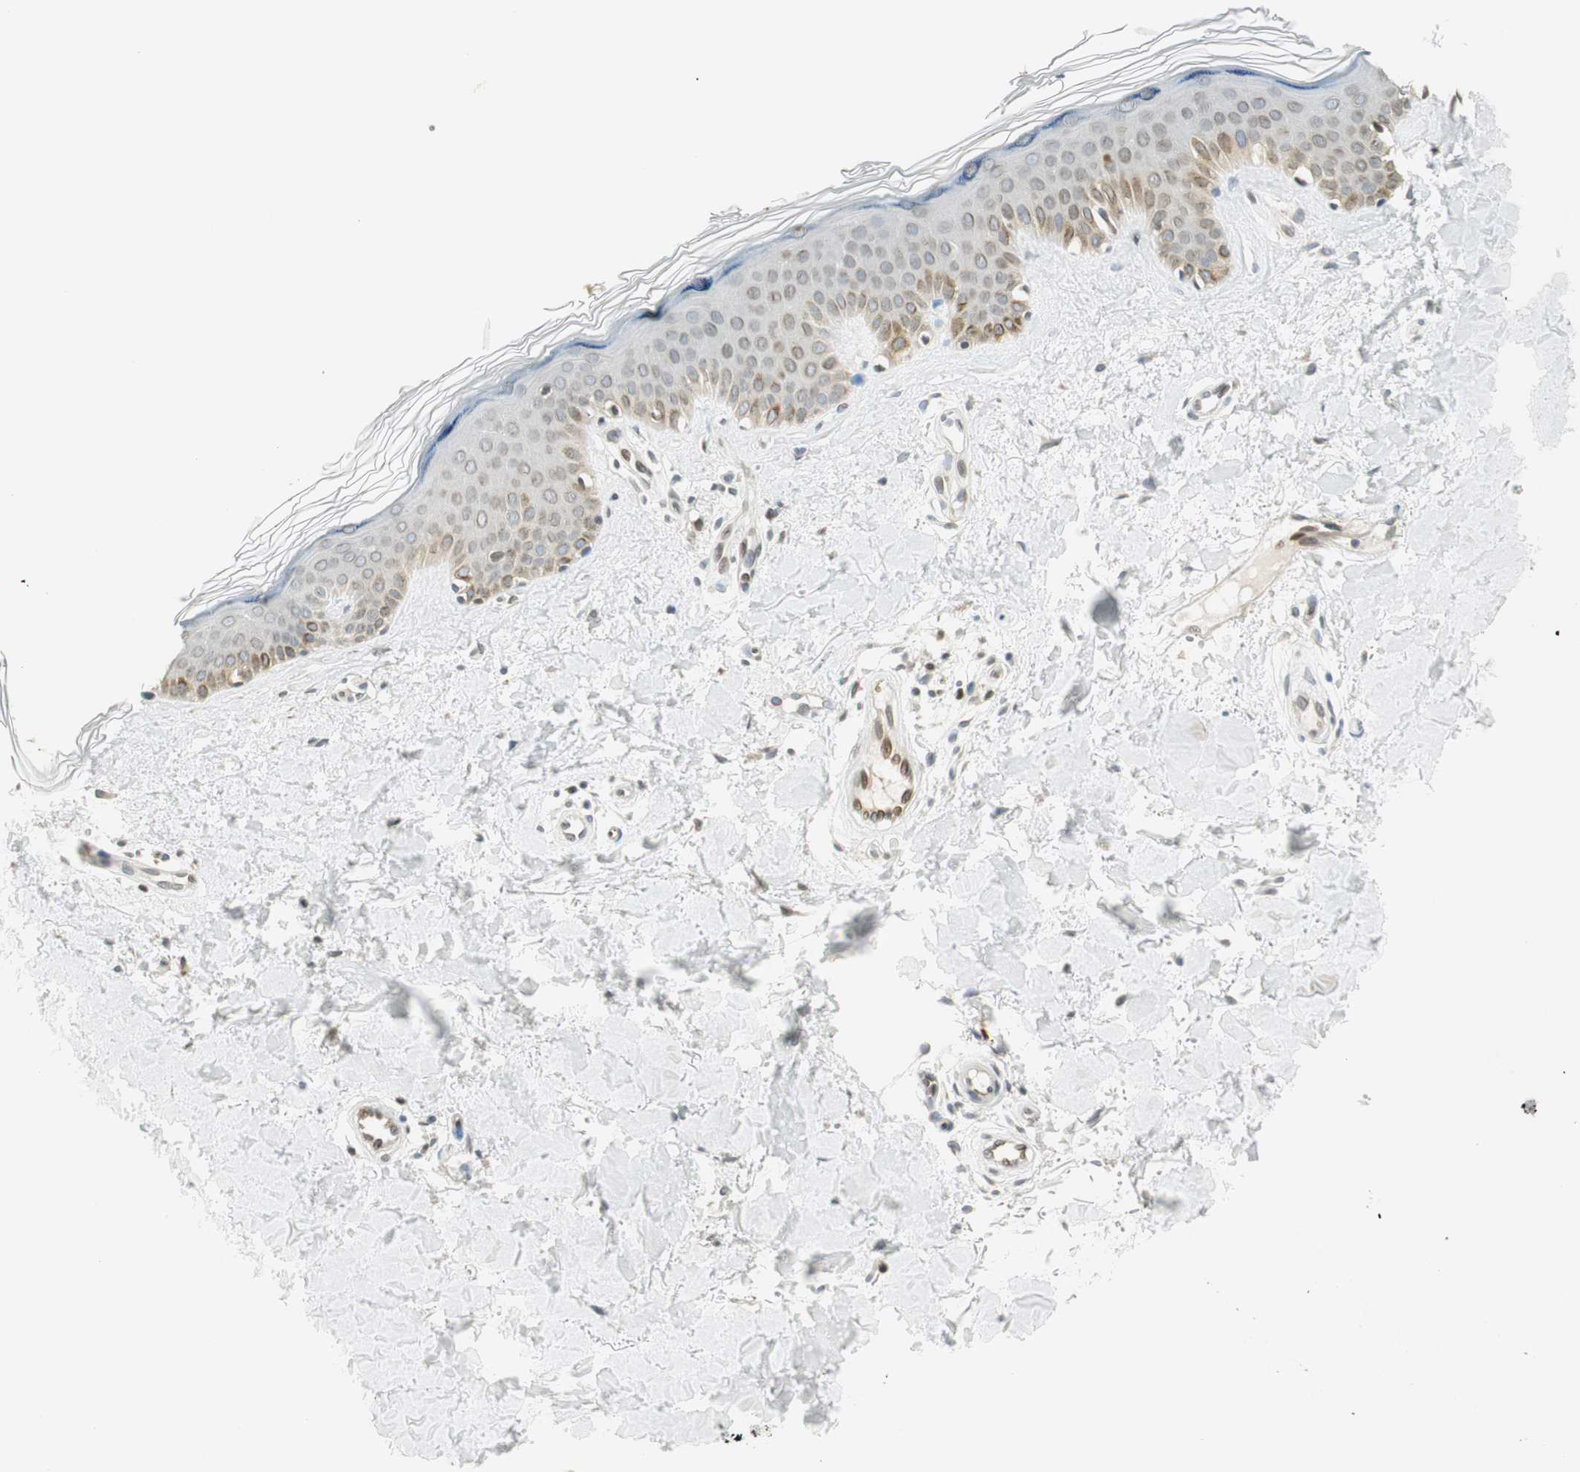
{"staining": {"intensity": "weak", "quantity": ">75%", "location": "nuclear"}, "tissue": "skin", "cell_type": "Fibroblasts", "image_type": "normal", "snomed": [{"axis": "morphology", "description": "Normal tissue, NOS"}, {"axis": "topography", "description": "Skin"}], "caption": "Unremarkable skin demonstrates weak nuclear staining in about >75% of fibroblasts The staining was performed using DAB (3,3'-diaminobenzidine), with brown indicating positive protein expression. Nuclei are stained blue with hematoxylin..", "gene": "TMEM260", "patient": {"sex": "male", "age": 67}}